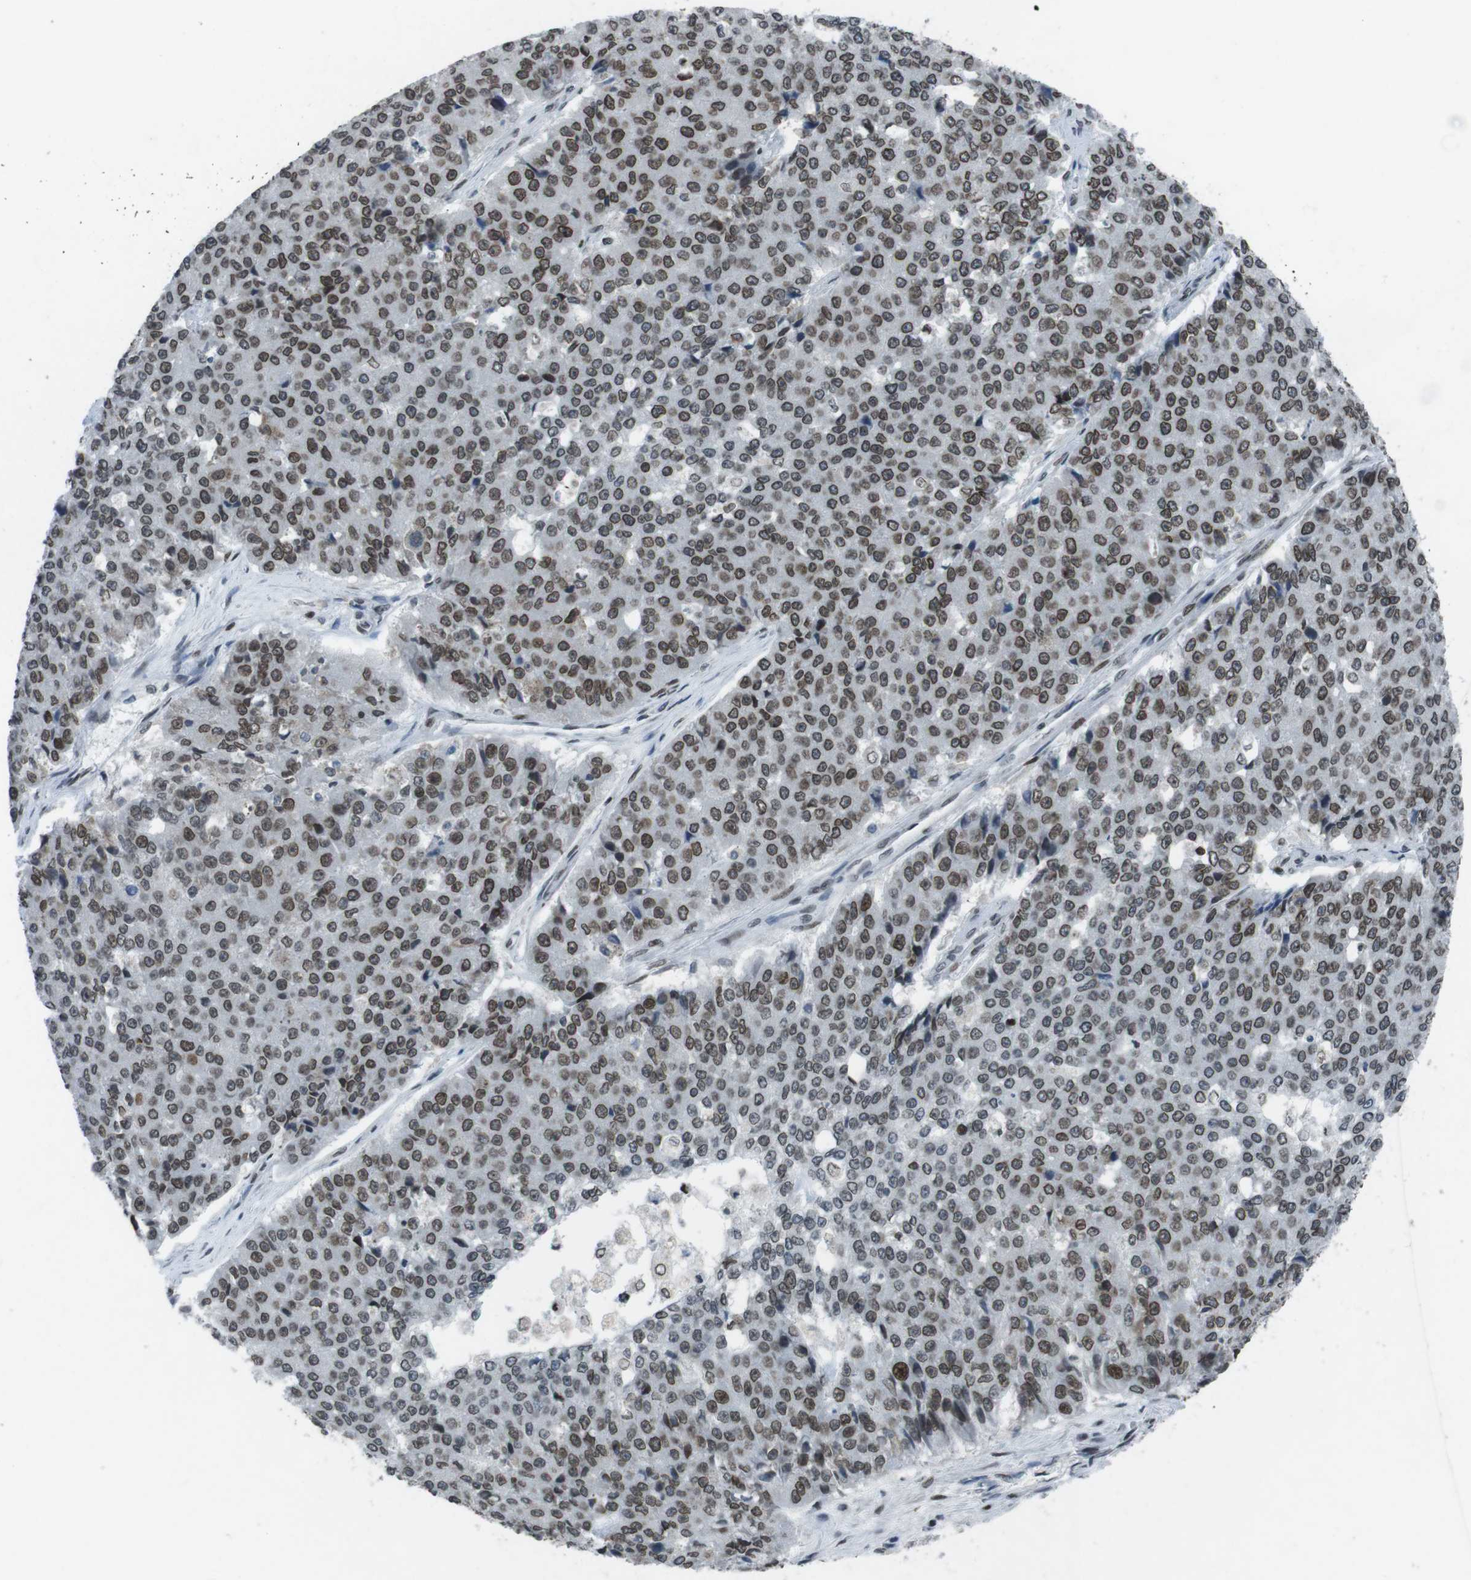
{"staining": {"intensity": "moderate", "quantity": ">75%", "location": "cytoplasmic/membranous,nuclear"}, "tissue": "pancreatic cancer", "cell_type": "Tumor cells", "image_type": "cancer", "snomed": [{"axis": "morphology", "description": "Adenocarcinoma, NOS"}, {"axis": "topography", "description": "Pancreas"}], "caption": "Pancreatic adenocarcinoma stained for a protein reveals moderate cytoplasmic/membranous and nuclear positivity in tumor cells. Immunohistochemistry stains the protein in brown and the nuclei are stained blue.", "gene": "MAD1L1", "patient": {"sex": "male", "age": 50}}